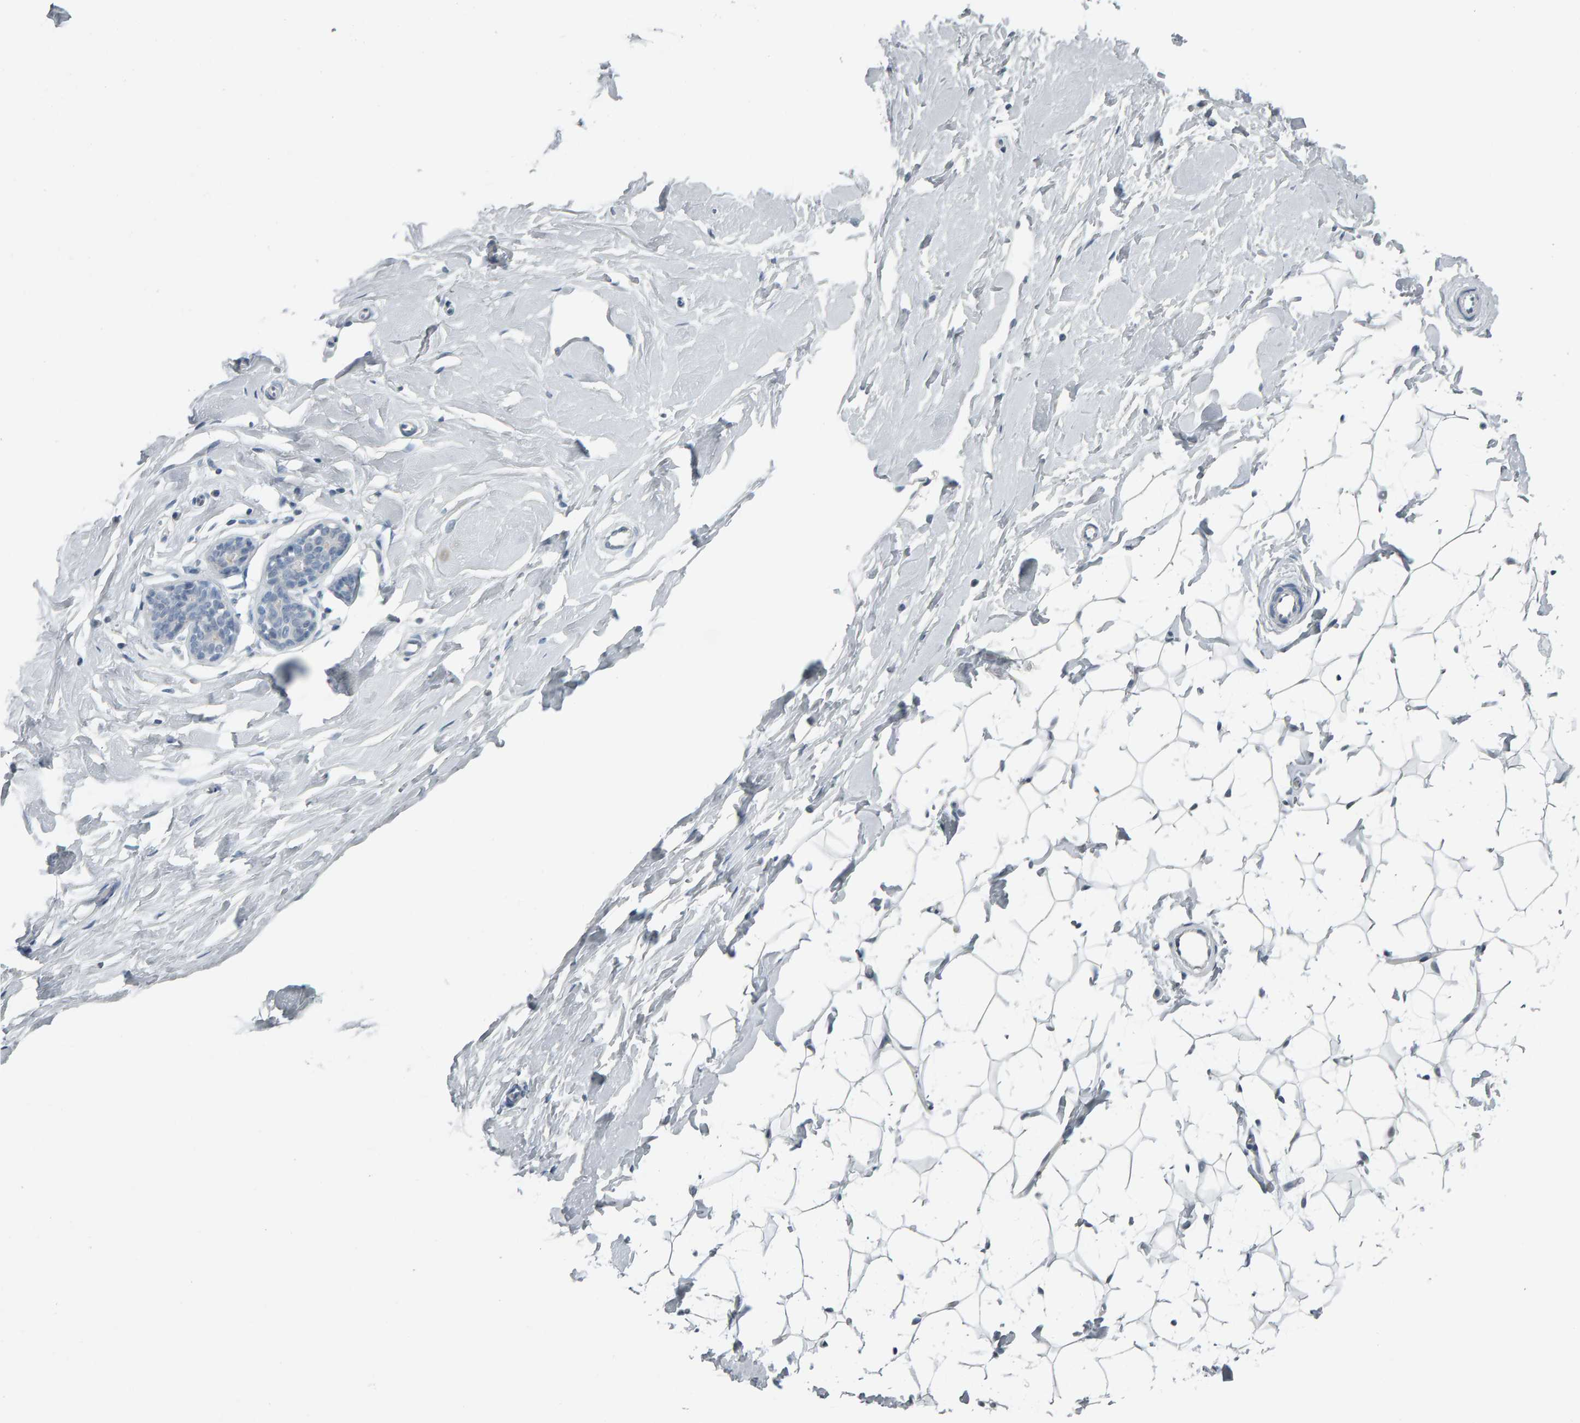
{"staining": {"intensity": "negative", "quantity": "none", "location": "none"}, "tissue": "breast", "cell_type": "Adipocytes", "image_type": "normal", "snomed": [{"axis": "morphology", "description": "Normal tissue, NOS"}, {"axis": "topography", "description": "Breast"}], "caption": "There is no significant expression in adipocytes of breast. The staining was performed using DAB to visualize the protein expression in brown, while the nuclei were stained in blue with hematoxylin (Magnification: 20x).", "gene": "PYY", "patient": {"sex": "female", "age": 23}}